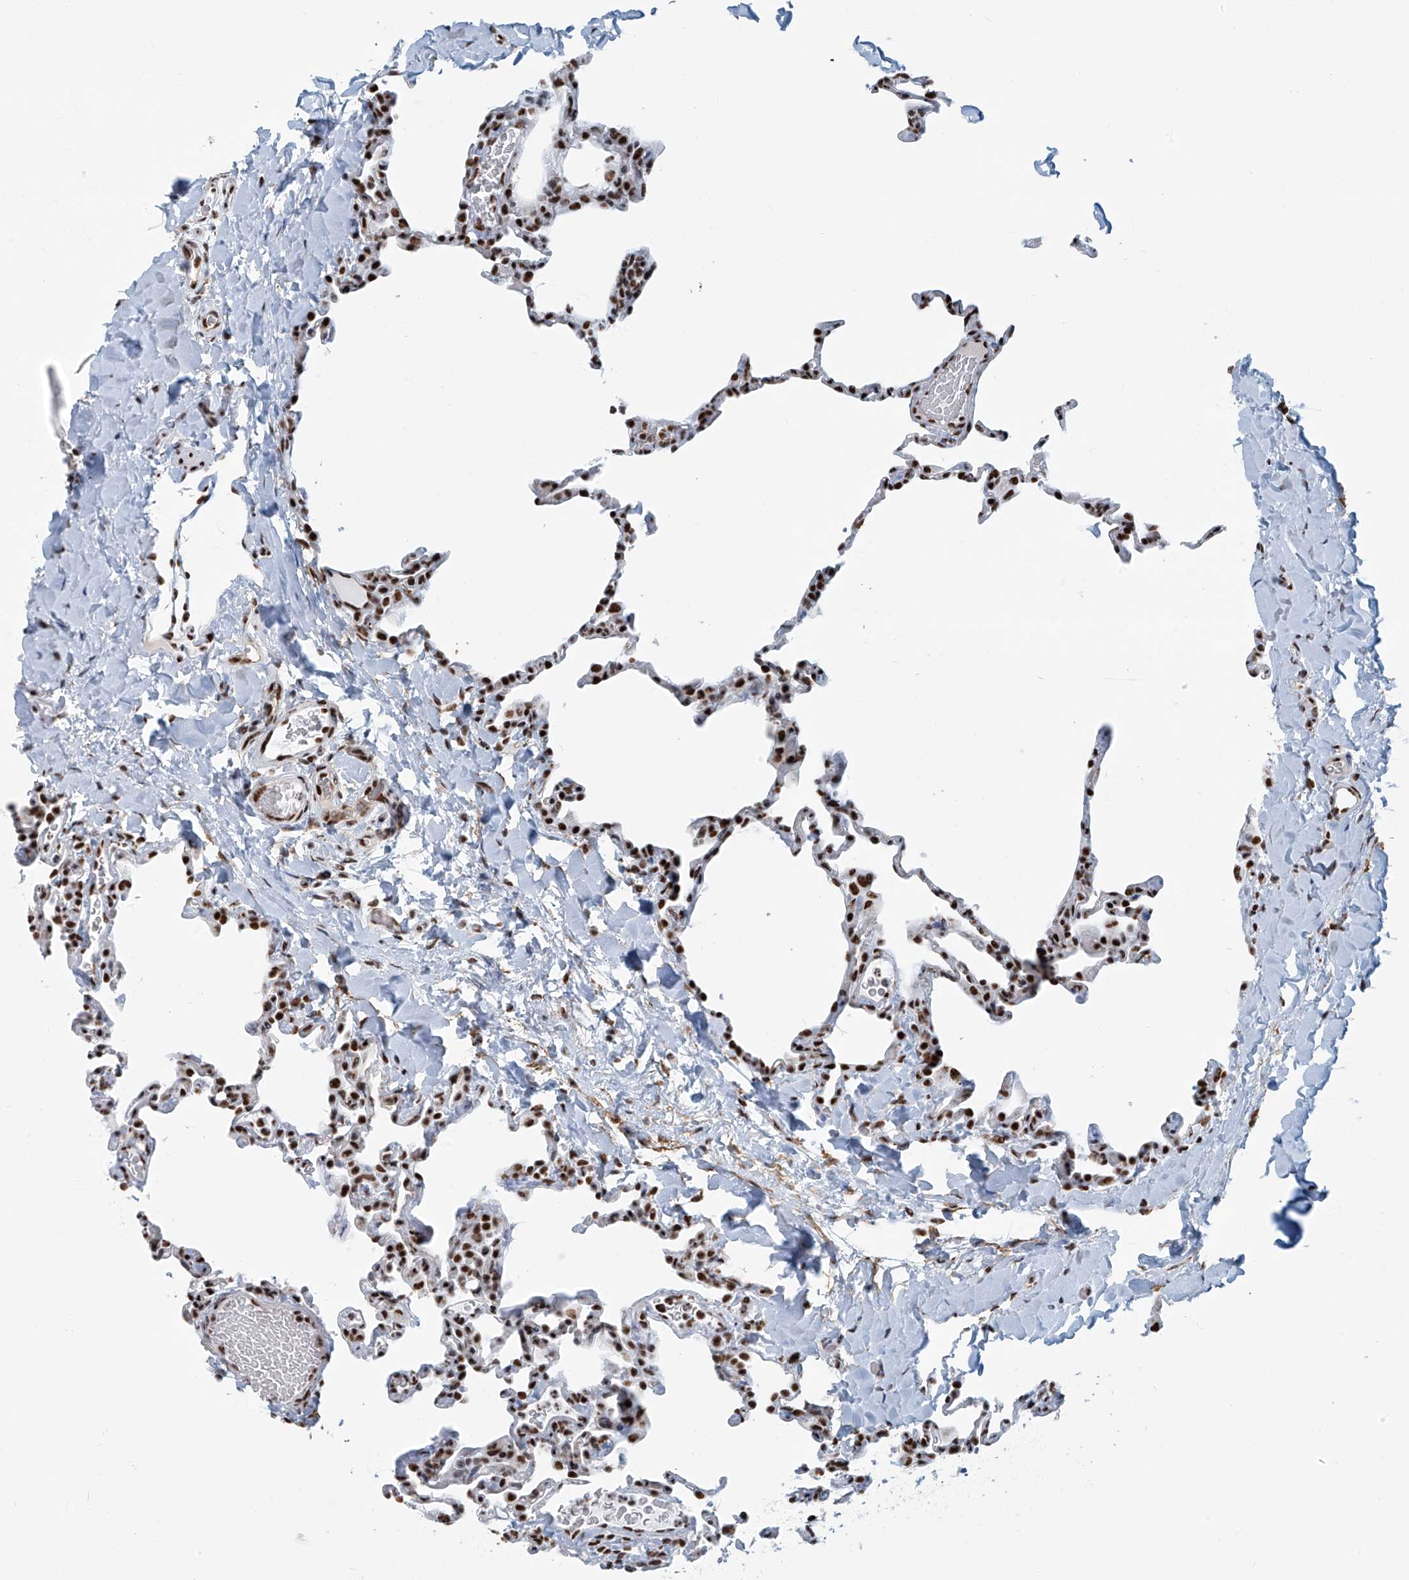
{"staining": {"intensity": "strong", "quantity": "25%-75%", "location": "nuclear"}, "tissue": "lung", "cell_type": "Alveolar cells", "image_type": "normal", "snomed": [{"axis": "morphology", "description": "Normal tissue, NOS"}, {"axis": "topography", "description": "Lung"}], "caption": "Immunohistochemical staining of unremarkable human lung displays high levels of strong nuclear positivity in approximately 25%-75% of alveolar cells.", "gene": "ENSG00000257390", "patient": {"sex": "male", "age": 20}}